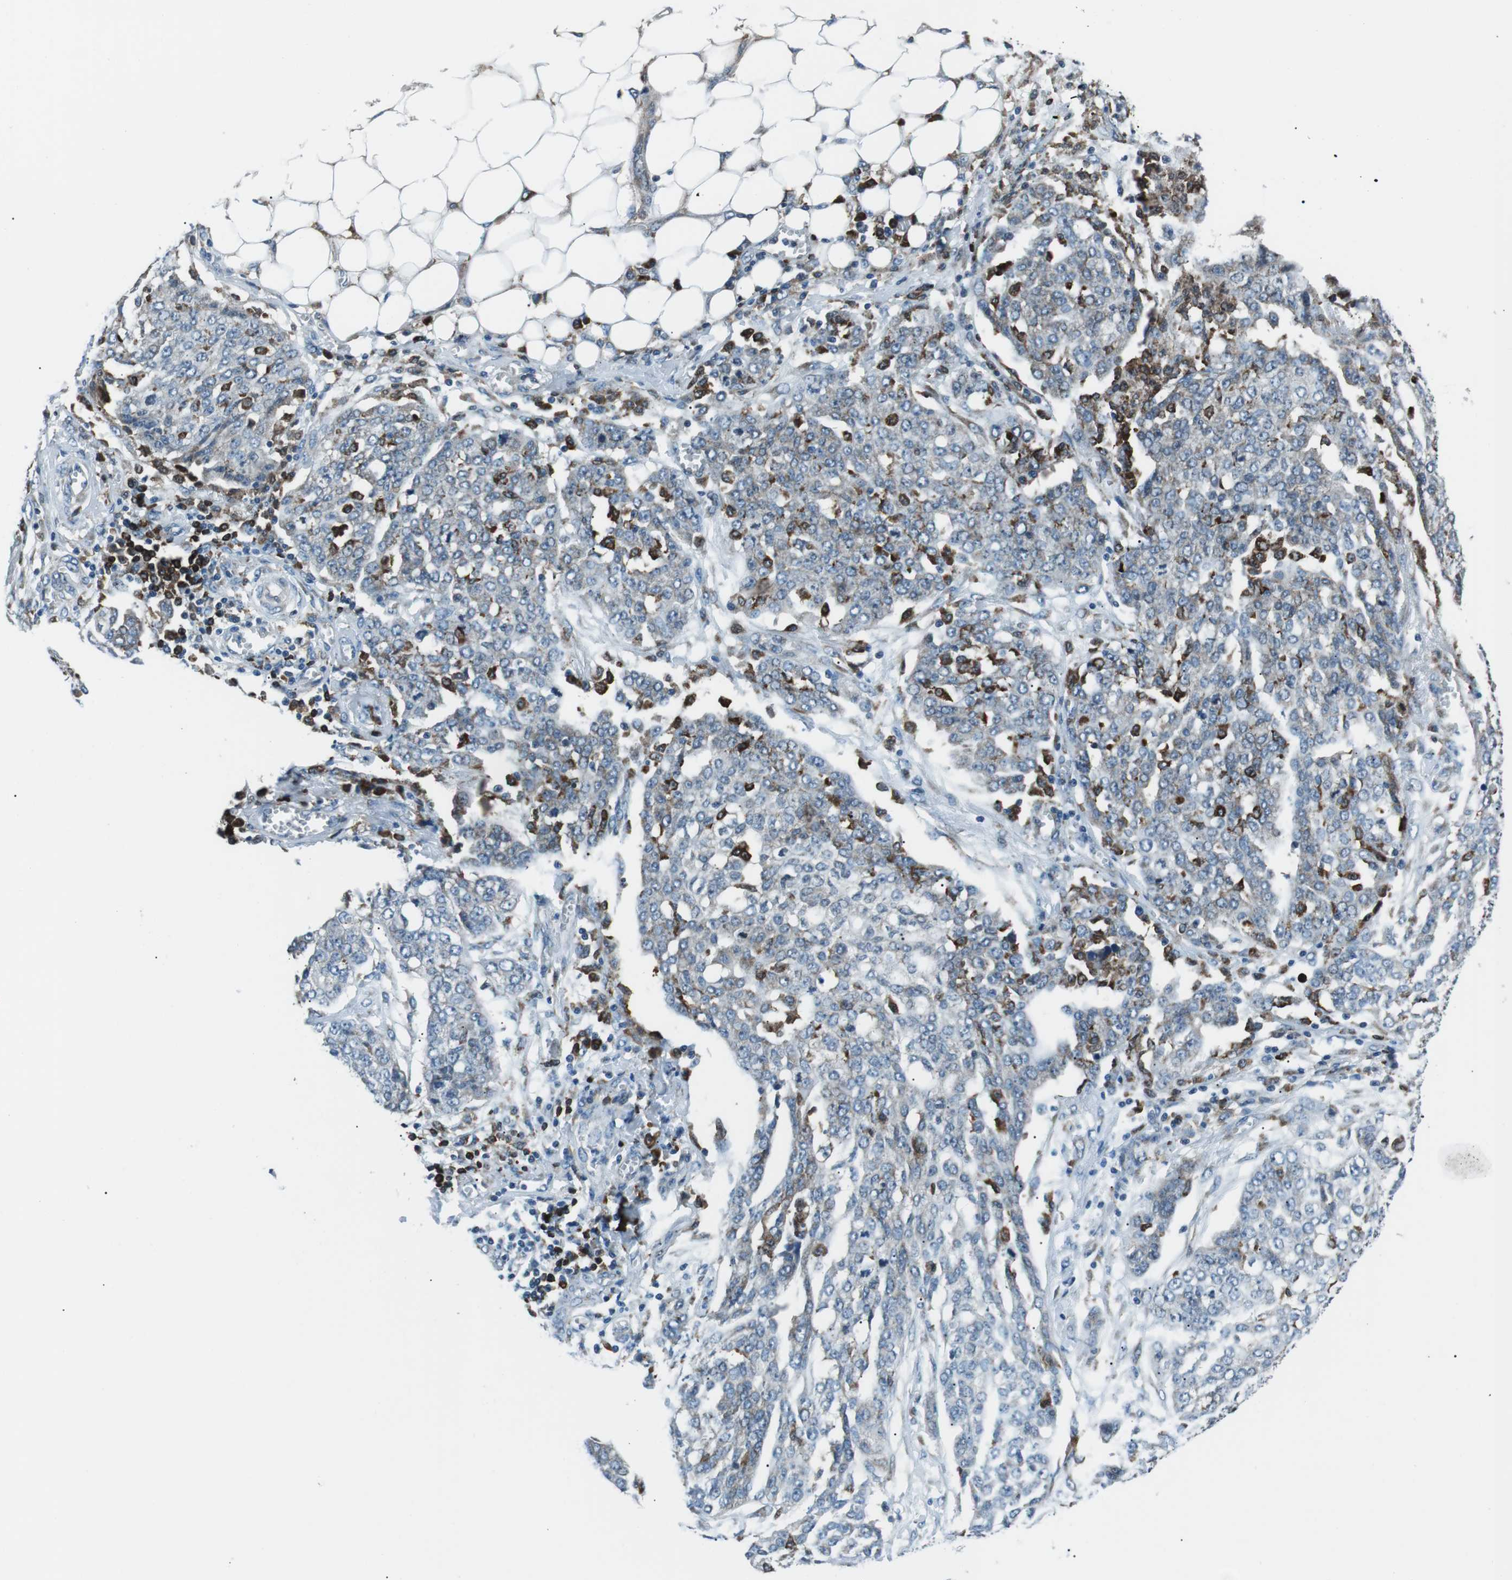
{"staining": {"intensity": "negative", "quantity": "none", "location": "none"}, "tissue": "ovarian cancer", "cell_type": "Tumor cells", "image_type": "cancer", "snomed": [{"axis": "morphology", "description": "Cystadenocarcinoma, serous, NOS"}, {"axis": "topography", "description": "Soft tissue"}, {"axis": "topography", "description": "Ovary"}], "caption": "Serous cystadenocarcinoma (ovarian) stained for a protein using IHC exhibits no positivity tumor cells.", "gene": "BLNK", "patient": {"sex": "female", "age": 57}}